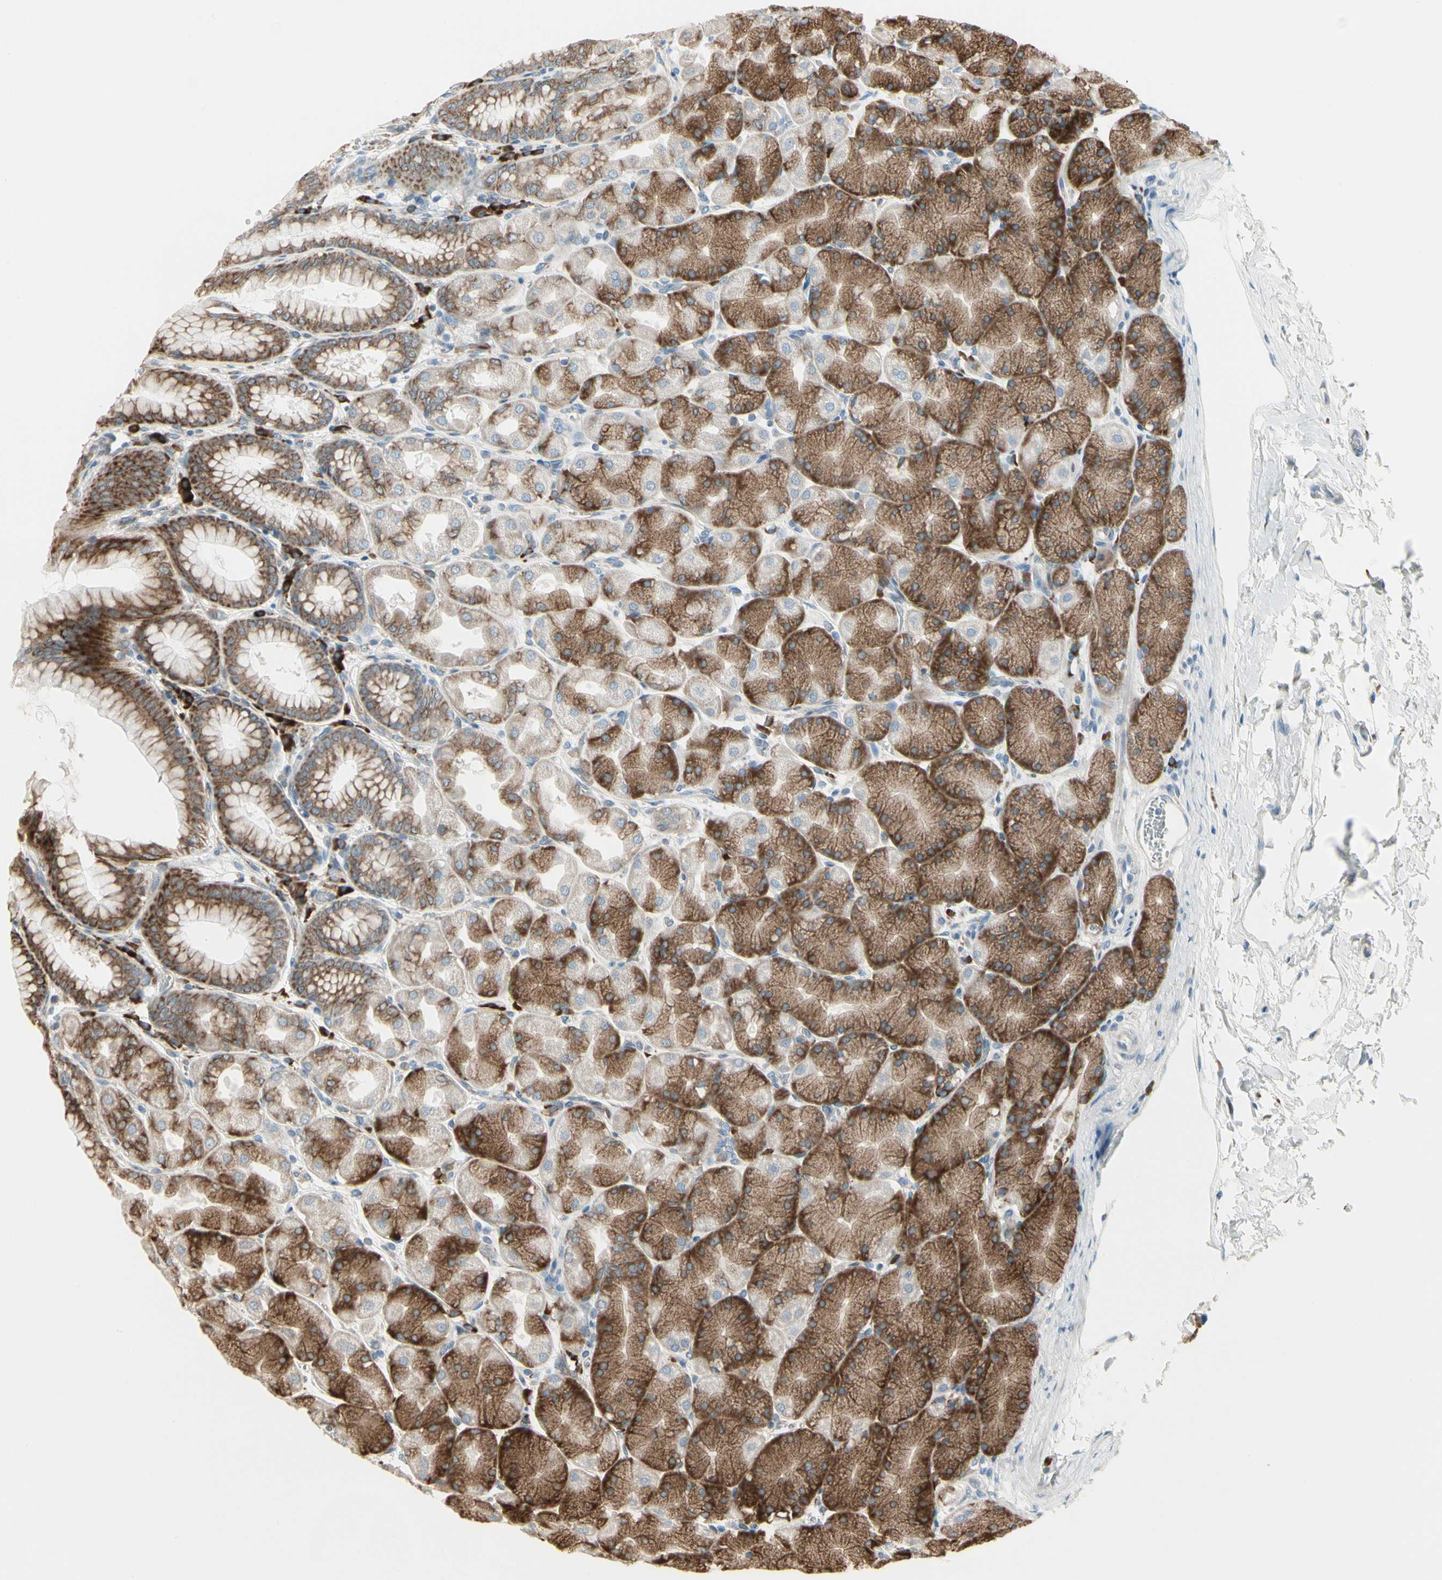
{"staining": {"intensity": "strong", "quantity": ">75%", "location": "cytoplasmic/membranous"}, "tissue": "stomach", "cell_type": "Glandular cells", "image_type": "normal", "snomed": [{"axis": "morphology", "description": "Normal tissue, NOS"}, {"axis": "topography", "description": "Stomach, upper"}], "caption": "A high-resolution micrograph shows IHC staining of normal stomach, which reveals strong cytoplasmic/membranous positivity in approximately >75% of glandular cells. (Brightfield microscopy of DAB IHC at high magnification).", "gene": "FNDC3A", "patient": {"sex": "female", "age": 56}}